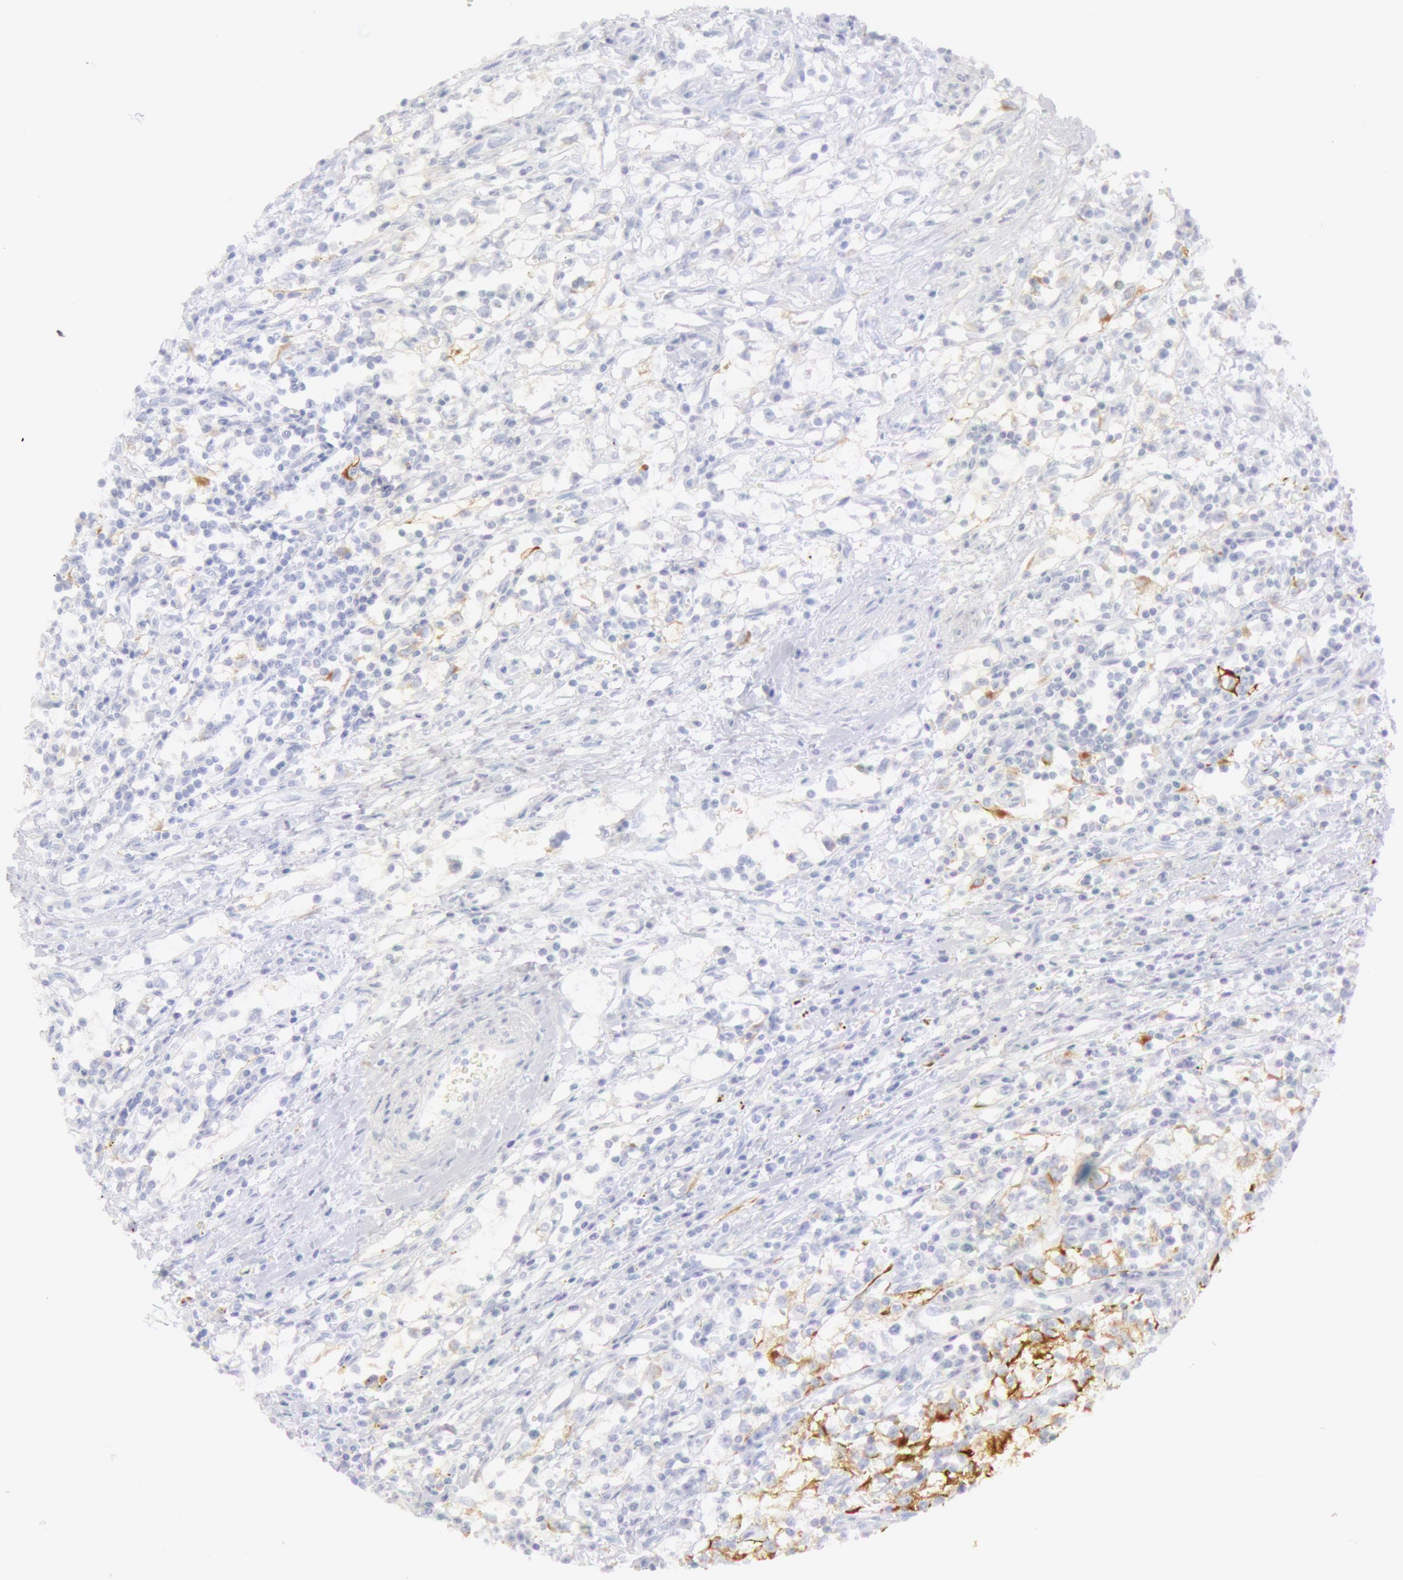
{"staining": {"intensity": "negative", "quantity": "none", "location": "none"}, "tissue": "renal cancer", "cell_type": "Tumor cells", "image_type": "cancer", "snomed": [{"axis": "morphology", "description": "Adenocarcinoma, NOS"}, {"axis": "topography", "description": "Kidney"}], "caption": "Immunohistochemistry (IHC) histopathology image of renal adenocarcinoma stained for a protein (brown), which shows no positivity in tumor cells.", "gene": "KRT8", "patient": {"sex": "male", "age": 82}}